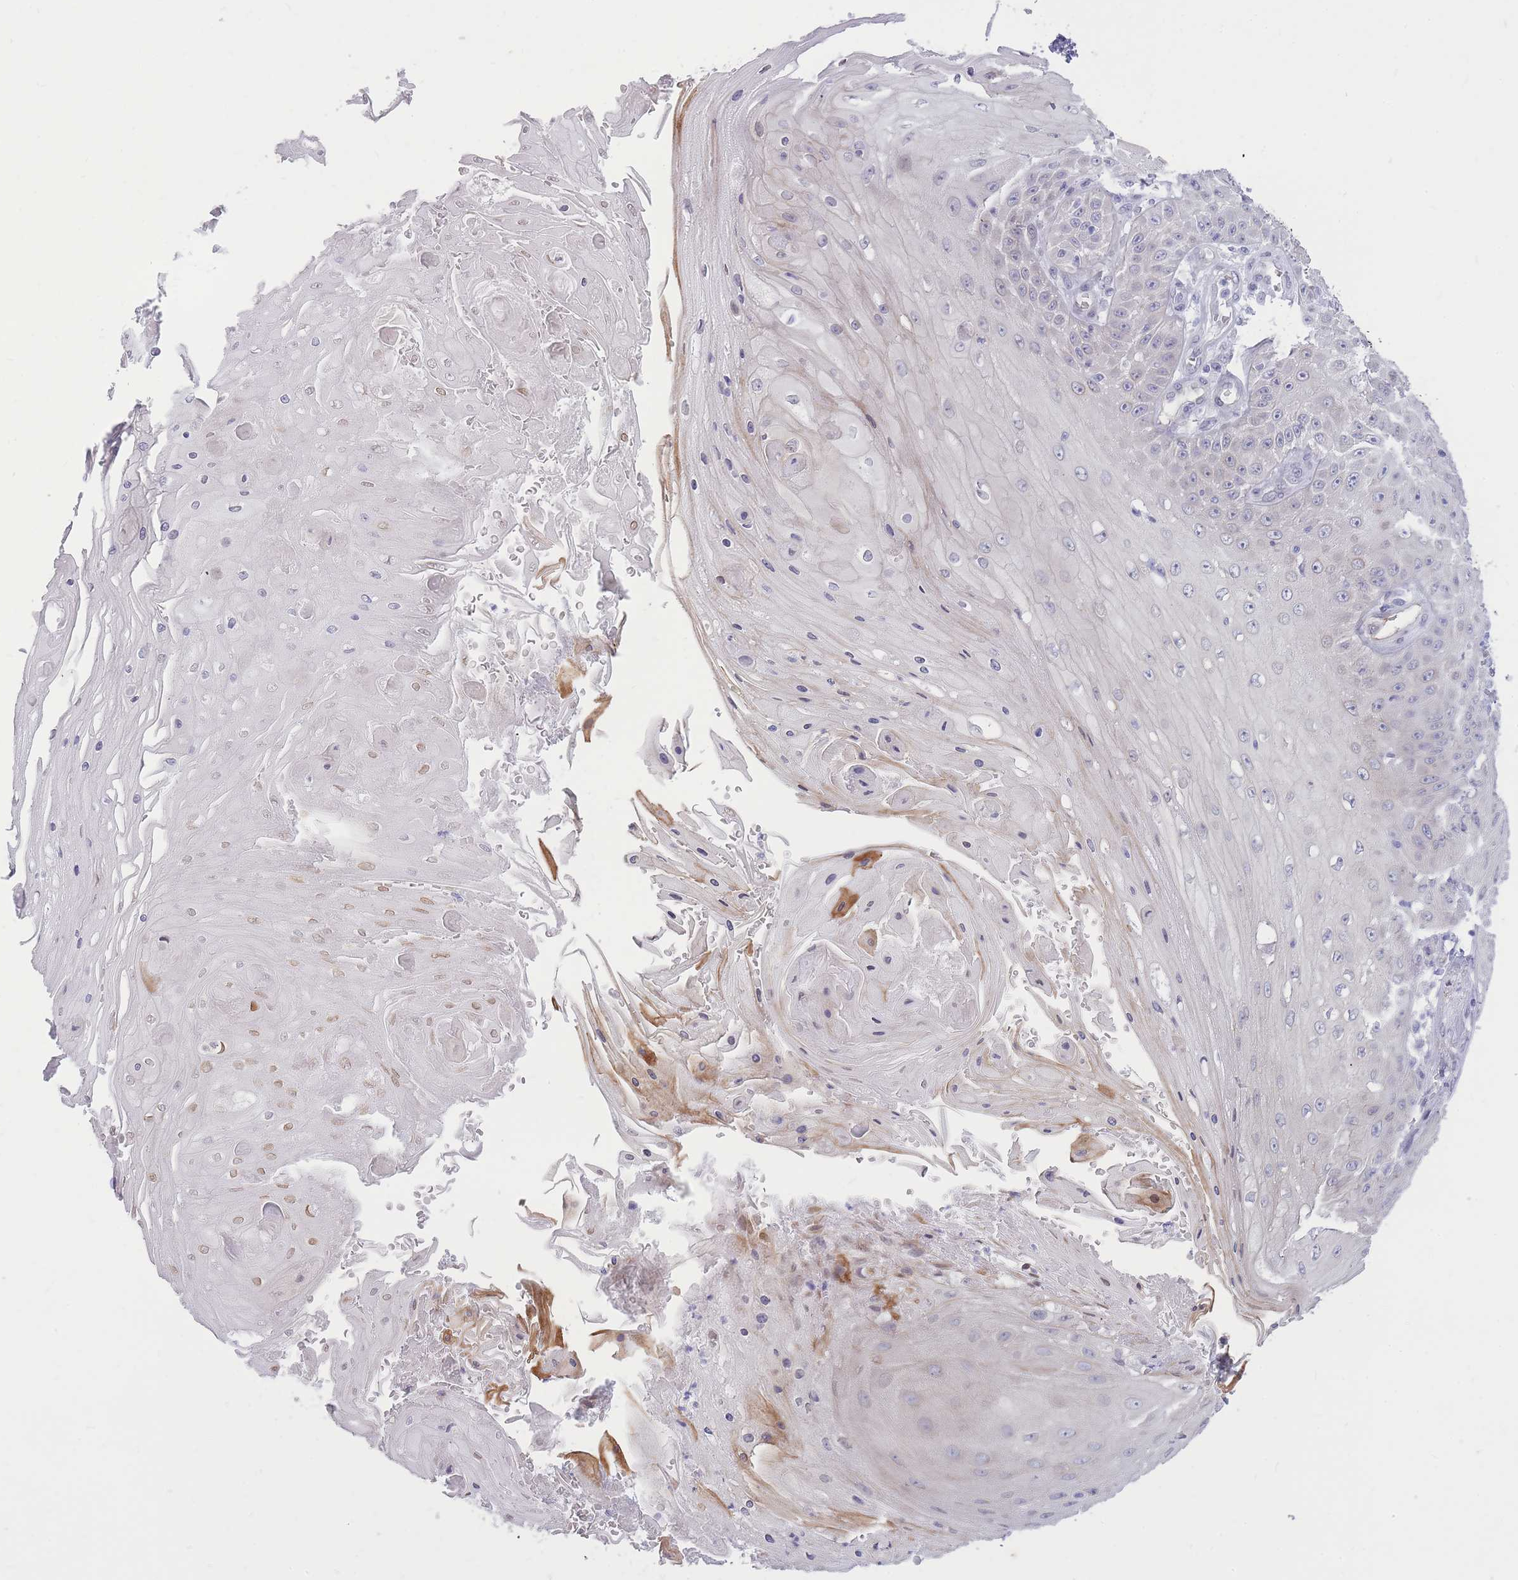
{"staining": {"intensity": "negative", "quantity": "none", "location": "none"}, "tissue": "skin cancer", "cell_type": "Tumor cells", "image_type": "cancer", "snomed": [{"axis": "morphology", "description": "Squamous cell carcinoma, NOS"}, {"axis": "topography", "description": "Skin"}], "caption": "High magnification brightfield microscopy of skin cancer (squamous cell carcinoma) stained with DAB (3,3'-diaminobenzidine) (brown) and counterstained with hematoxylin (blue): tumor cells show no significant positivity.", "gene": "HOOK2", "patient": {"sex": "male", "age": 70}}